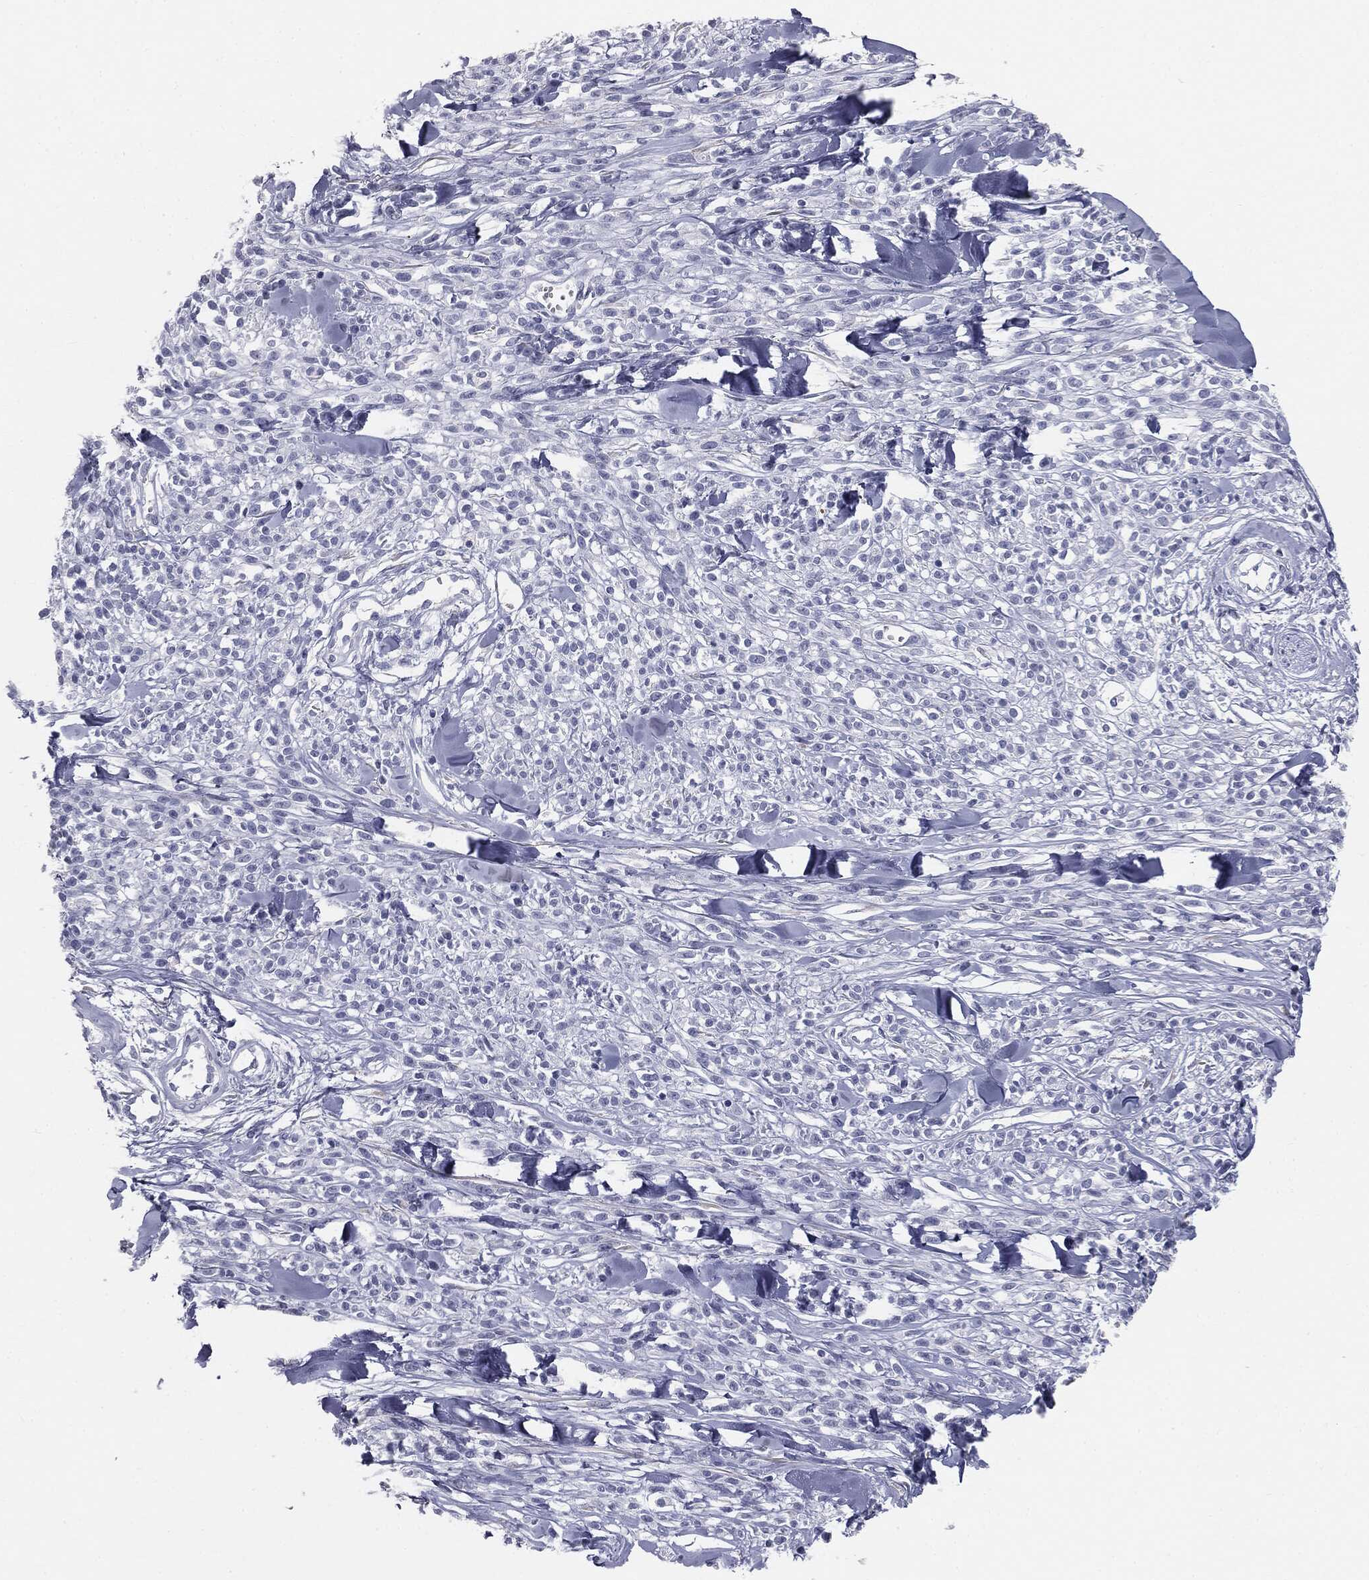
{"staining": {"intensity": "negative", "quantity": "none", "location": "none"}, "tissue": "melanoma", "cell_type": "Tumor cells", "image_type": "cancer", "snomed": [{"axis": "morphology", "description": "Malignant melanoma, NOS"}, {"axis": "topography", "description": "Skin"}, {"axis": "topography", "description": "Skin of trunk"}], "caption": "This is an immunohistochemistry histopathology image of human melanoma. There is no staining in tumor cells.", "gene": "MUC5AC", "patient": {"sex": "male", "age": 74}}